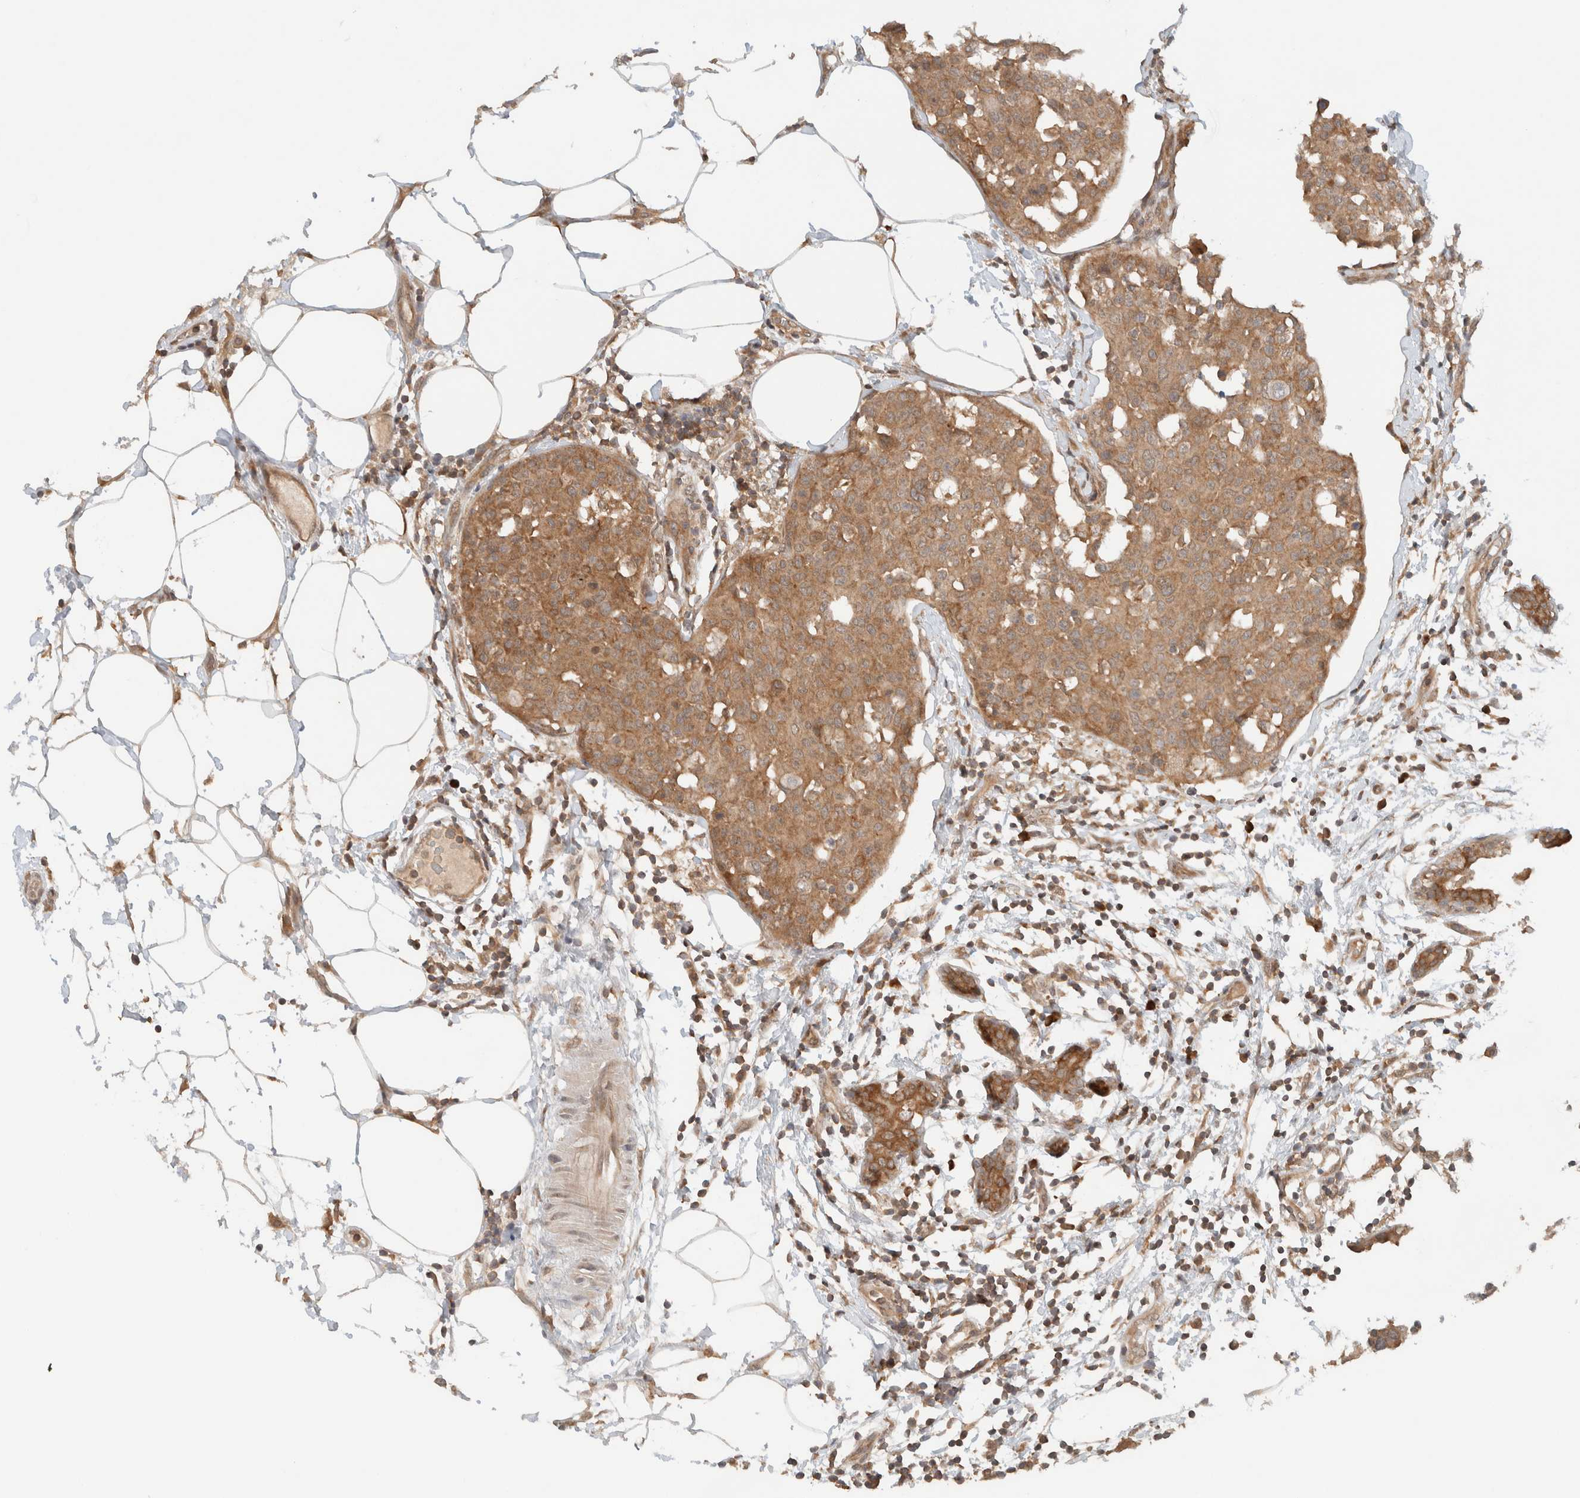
{"staining": {"intensity": "moderate", "quantity": ">75%", "location": "cytoplasmic/membranous"}, "tissue": "breast cancer", "cell_type": "Tumor cells", "image_type": "cancer", "snomed": [{"axis": "morphology", "description": "Normal tissue, NOS"}, {"axis": "morphology", "description": "Duct carcinoma"}, {"axis": "topography", "description": "Breast"}], "caption": "A photomicrograph showing moderate cytoplasmic/membranous expression in about >75% of tumor cells in invasive ductal carcinoma (breast), as visualized by brown immunohistochemical staining.", "gene": "ARFGEF2", "patient": {"sex": "female", "age": 37}}